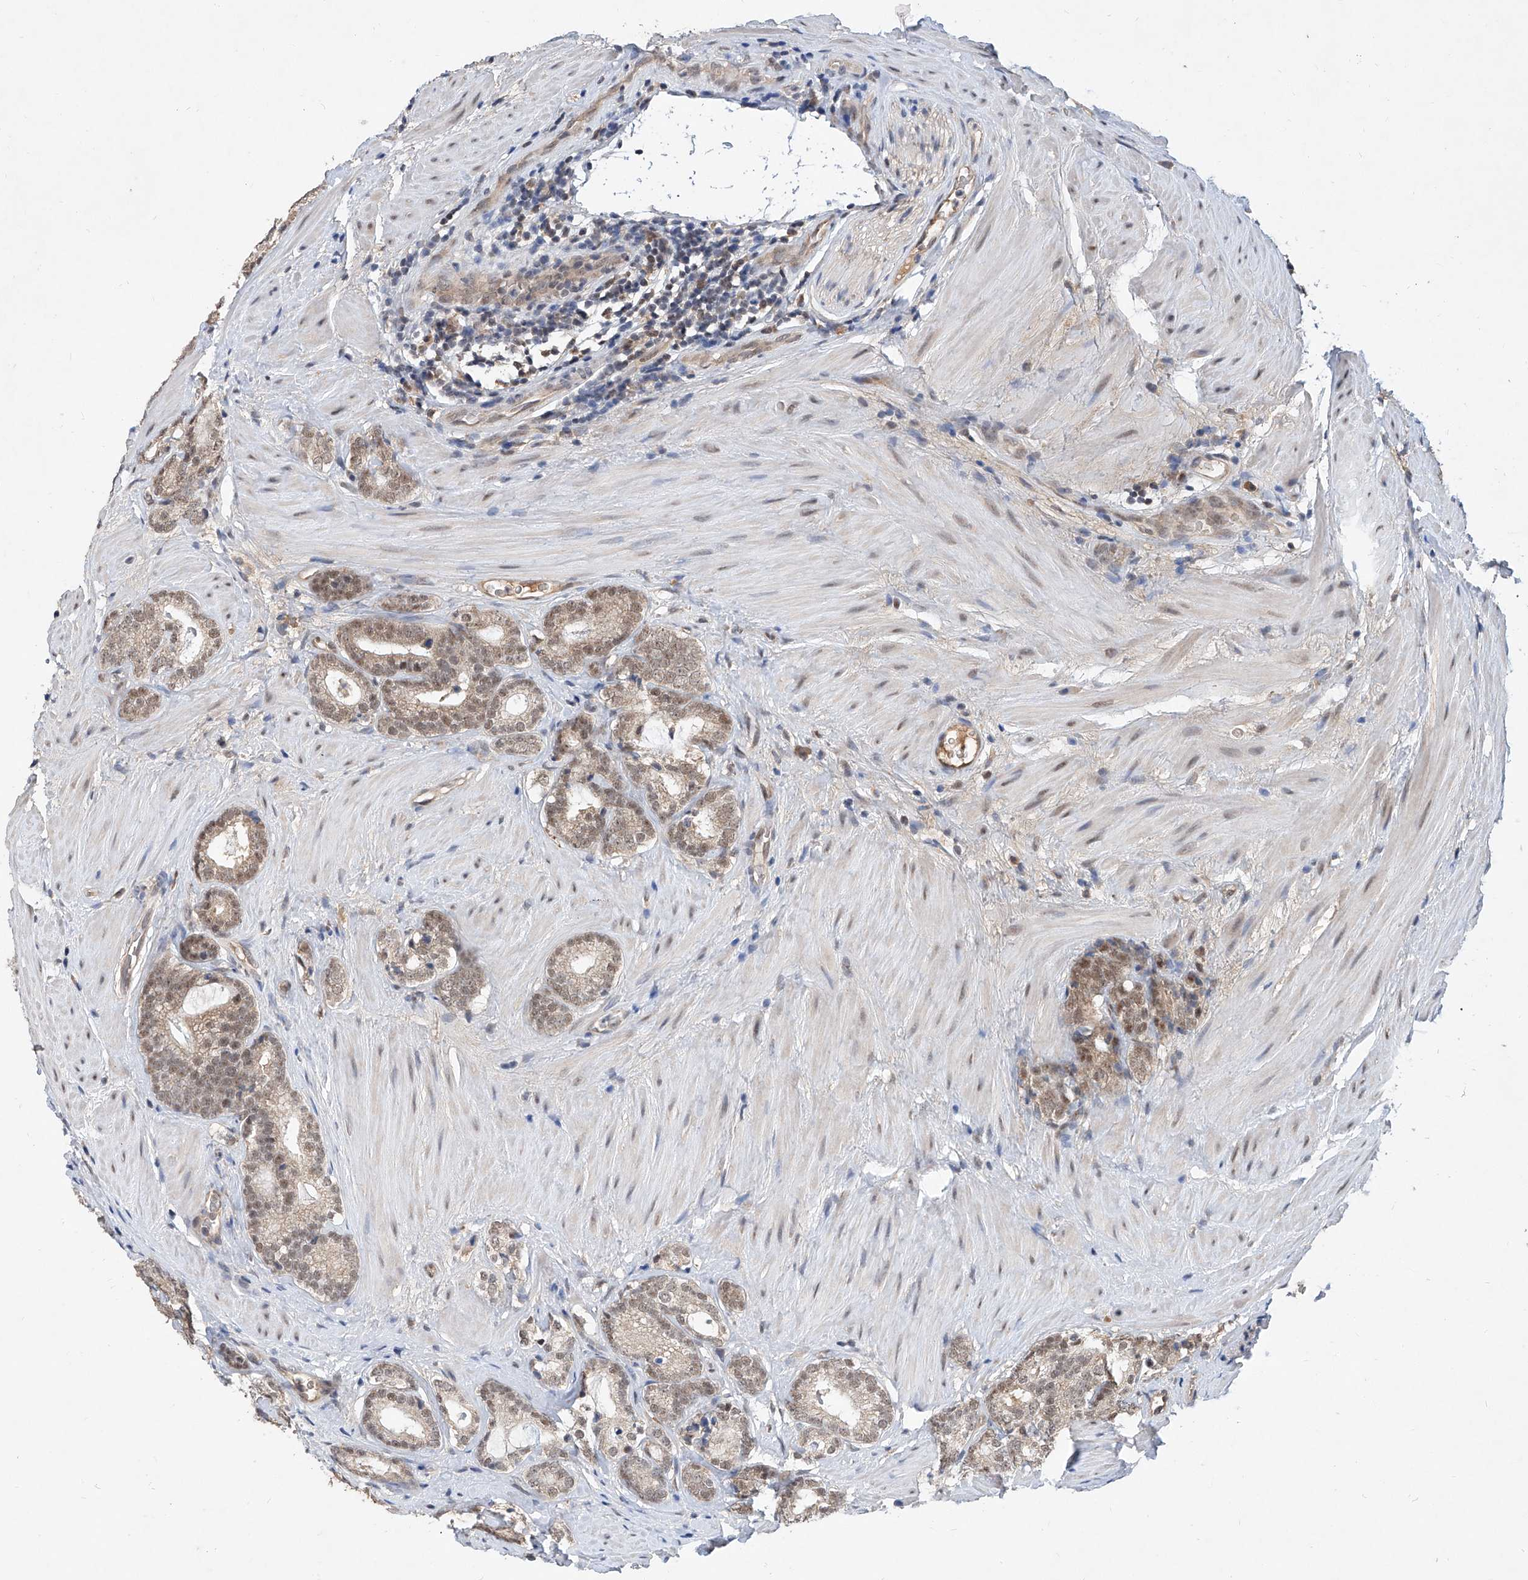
{"staining": {"intensity": "weak", "quantity": "25%-75%", "location": "nuclear"}, "tissue": "prostate cancer", "cell_type": "Tumor cells", "image_type": "cancer", "snomed": [{"axis": "morphology", "description": "Adenocarcinoma, High grade"}, {"axis": "topography", "description": "Prostate"}], "caption": "Immunohistochemical staining of human prostate adenocarcinoma (high-grade) reveals low levels of weak nuclear protein staining in approximately 25%-75% of tumor cells.", "gene": "CARMIL3", "patient": {"sex": "male", "age": 63}}